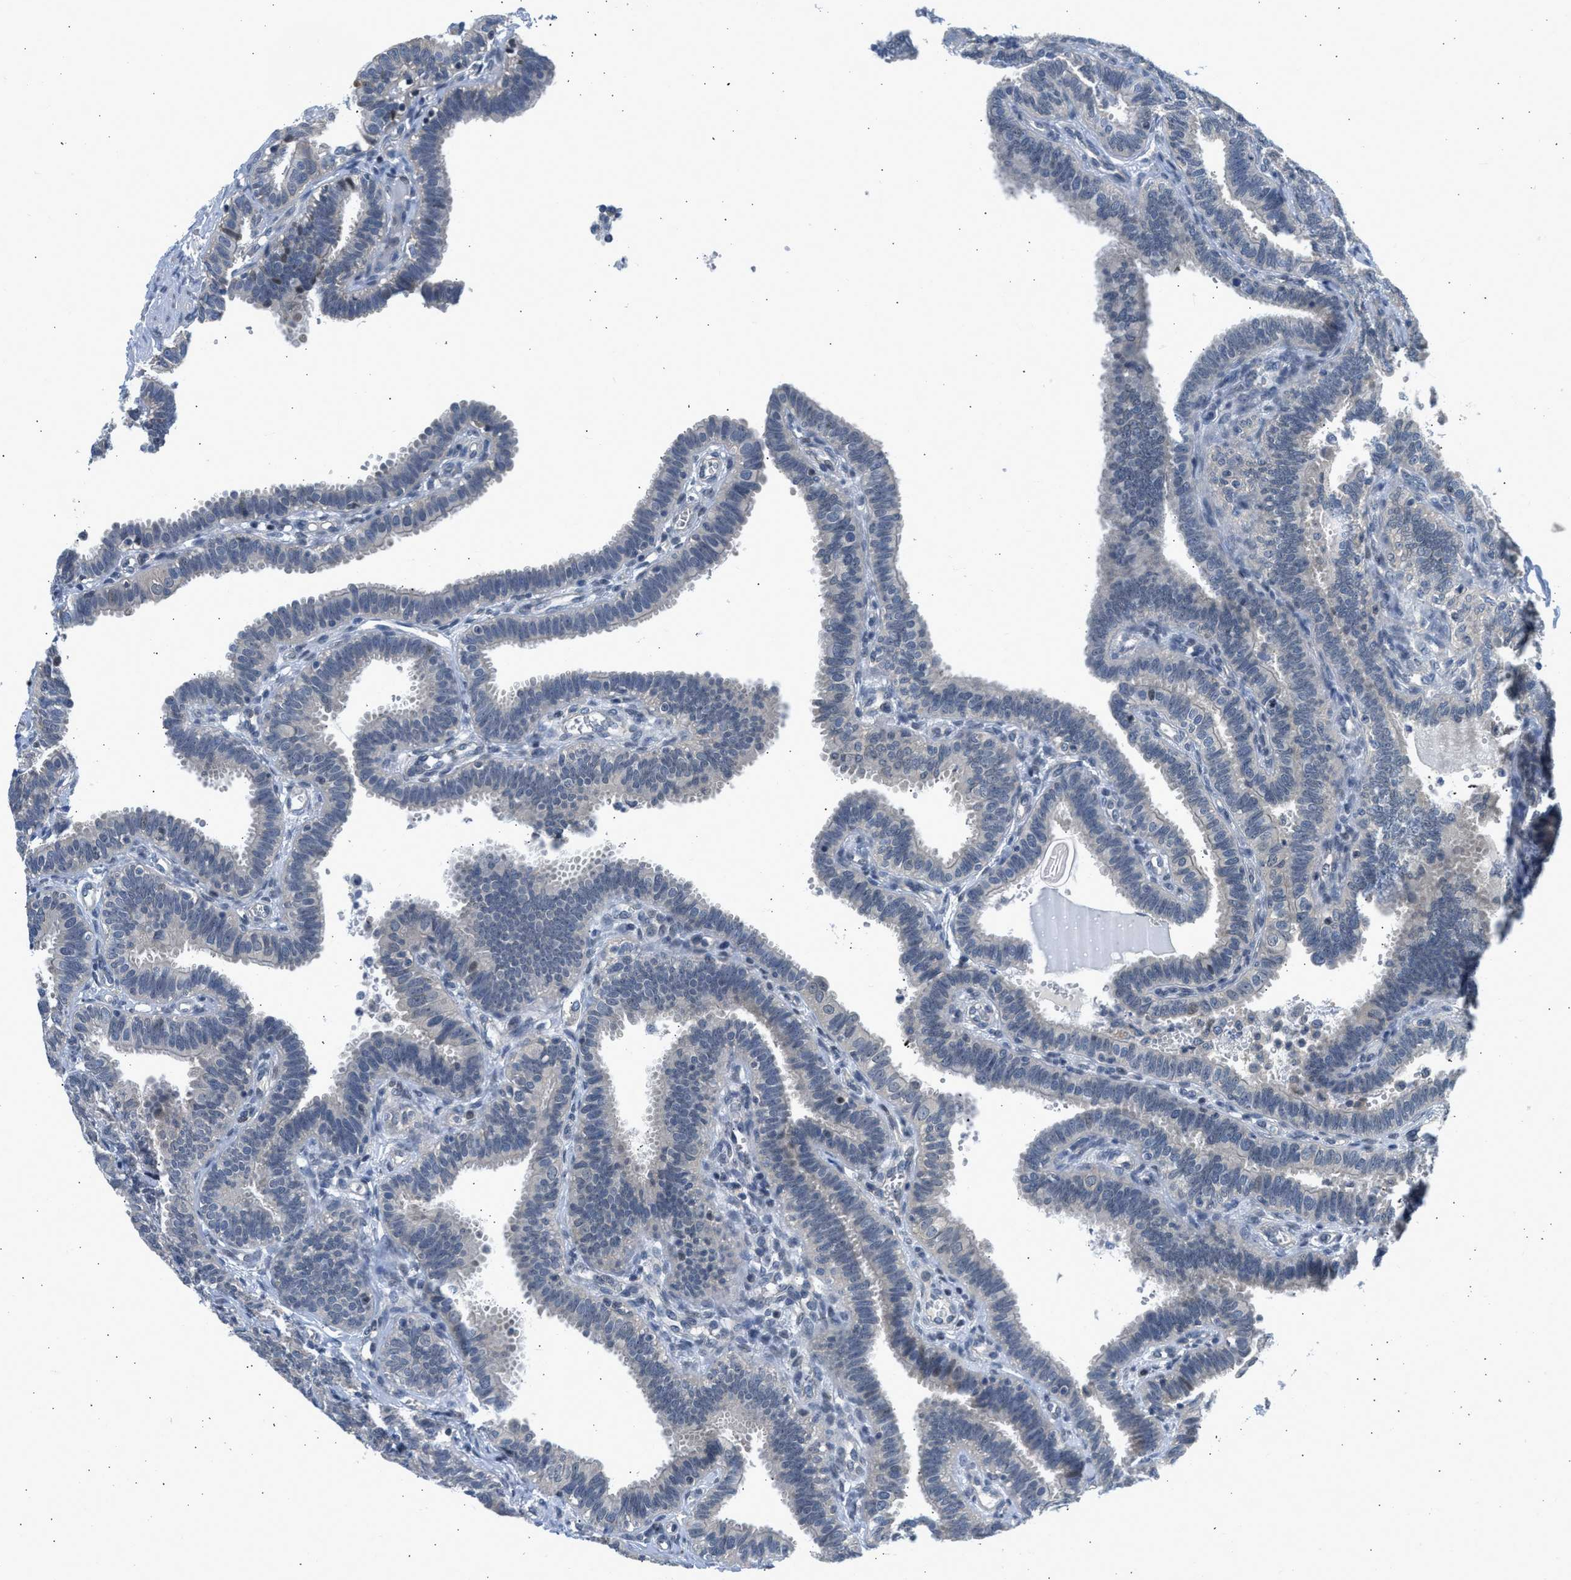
{"staining": {"intensity": "negative", "quantity": "none", "location": "none"}, "tissue": "fallopian tube", "cell_type": "Glandular cells", "image_type": "normal", "snomed": [{"axis": "morphology", "description": "Normal tissue, NOS"}, {"axis": "topography", "description": "Fallopian tube"}, {"axis": "topography", "description": "Placenta"}], "caption": "Fallopian tube stained for a protein using immunohistochemistry exhibits no expression glandular cells.", "gene": "OLIG3", "patient": {"sex": "female", "age": 34}}